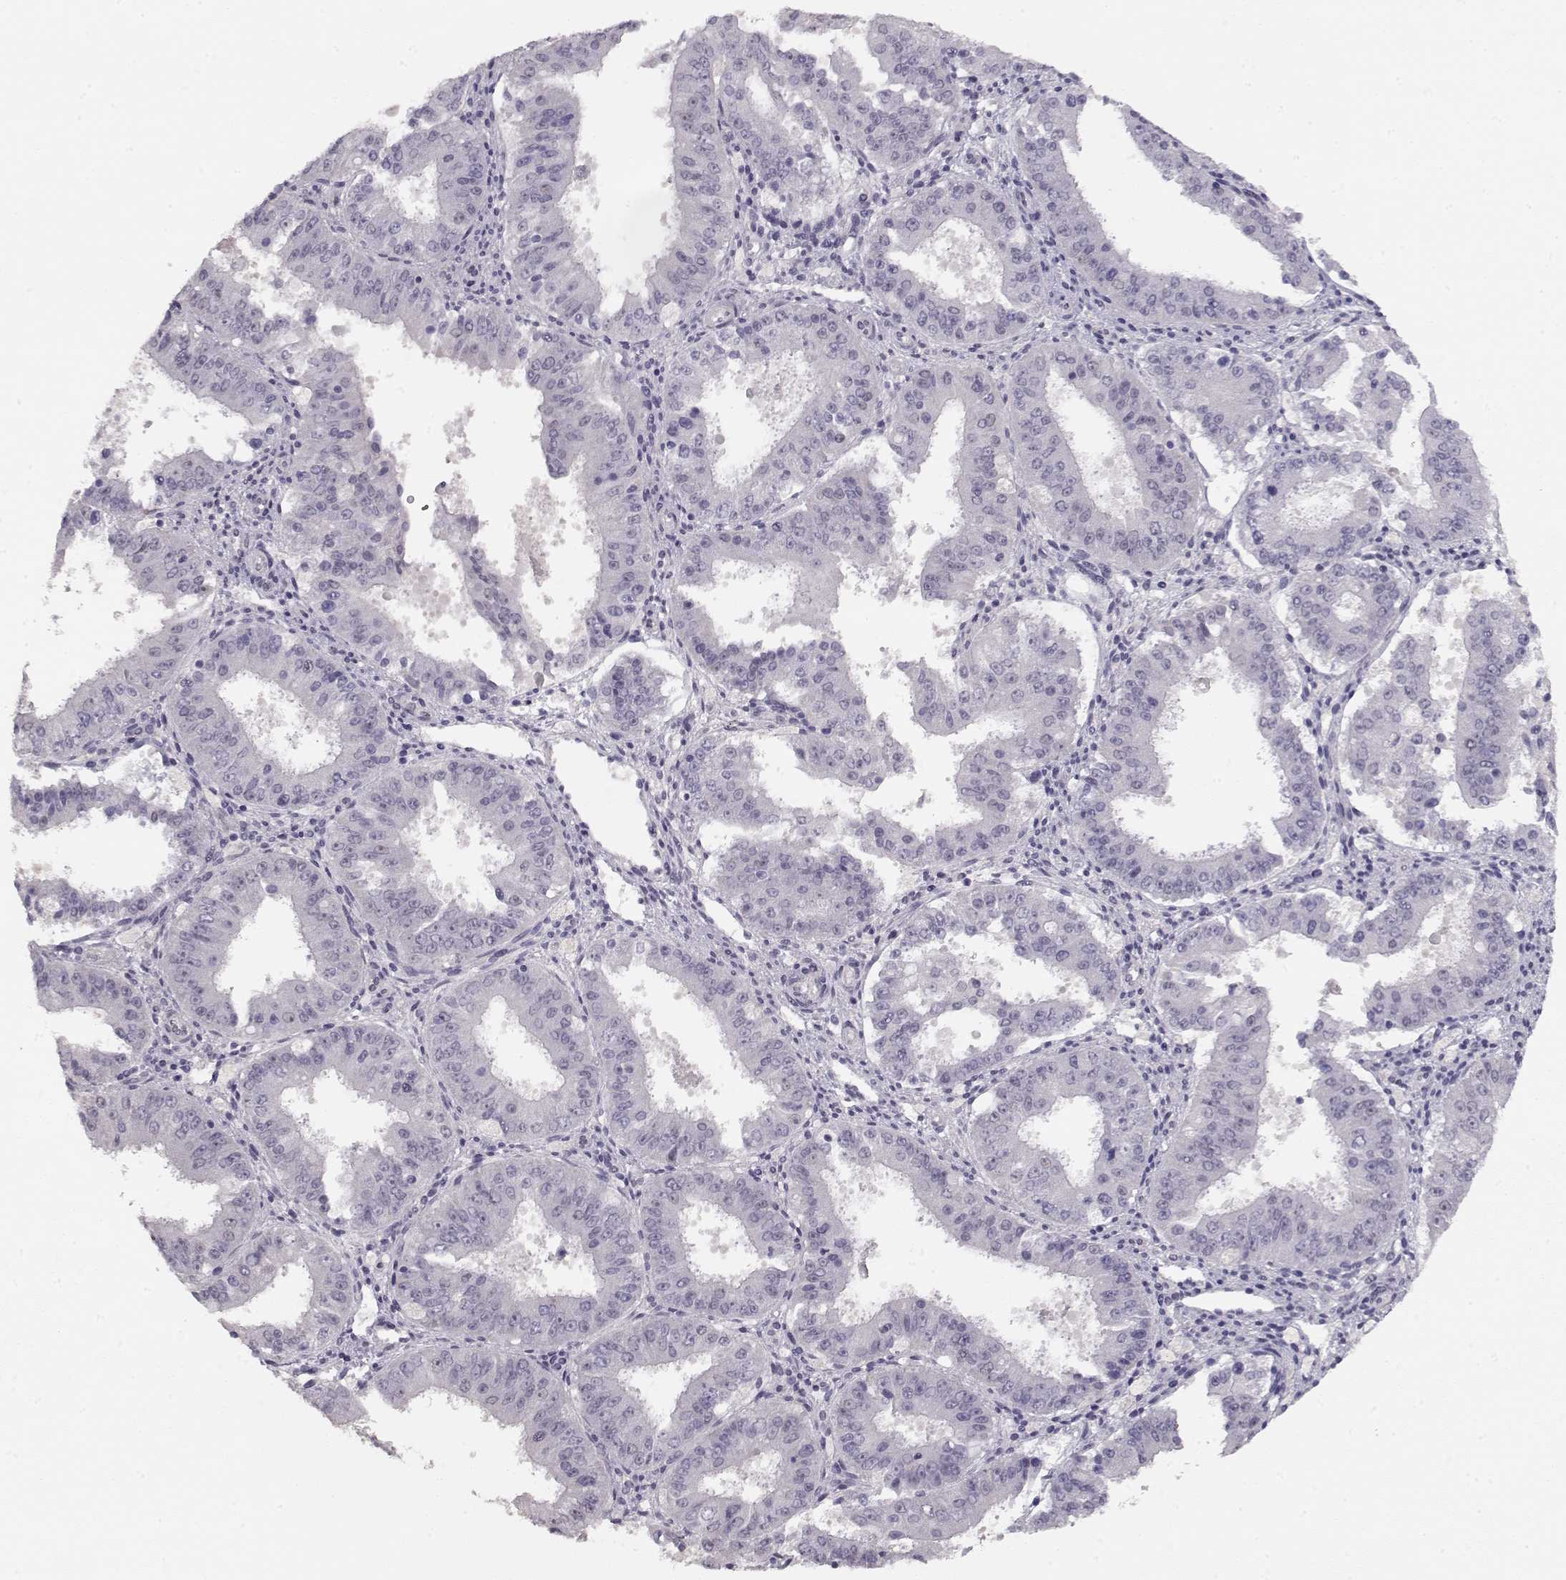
{"staining": {"intensity": "negative", "quantity": "none", "location": "none"}, "tissue": "ovarian cancer", "cell_type": "Tumor cells", "image_type": "cancer", "snomed": [{"axis": "morphology", "description": "Carcinoma, endometroid"}, {"axis": "topography", "description": "Ovary"}], "caption": "Histopathology image shows no significant protein staining in tumor cells of ovarian cancer (endometroid carcinoma). (DAB (3,3'-diaminobenzidine) IHC visualized using brightfield microscopy, high magnification).", "gene": "PCP4", "patient": {"sex": "female", "age": 42}}